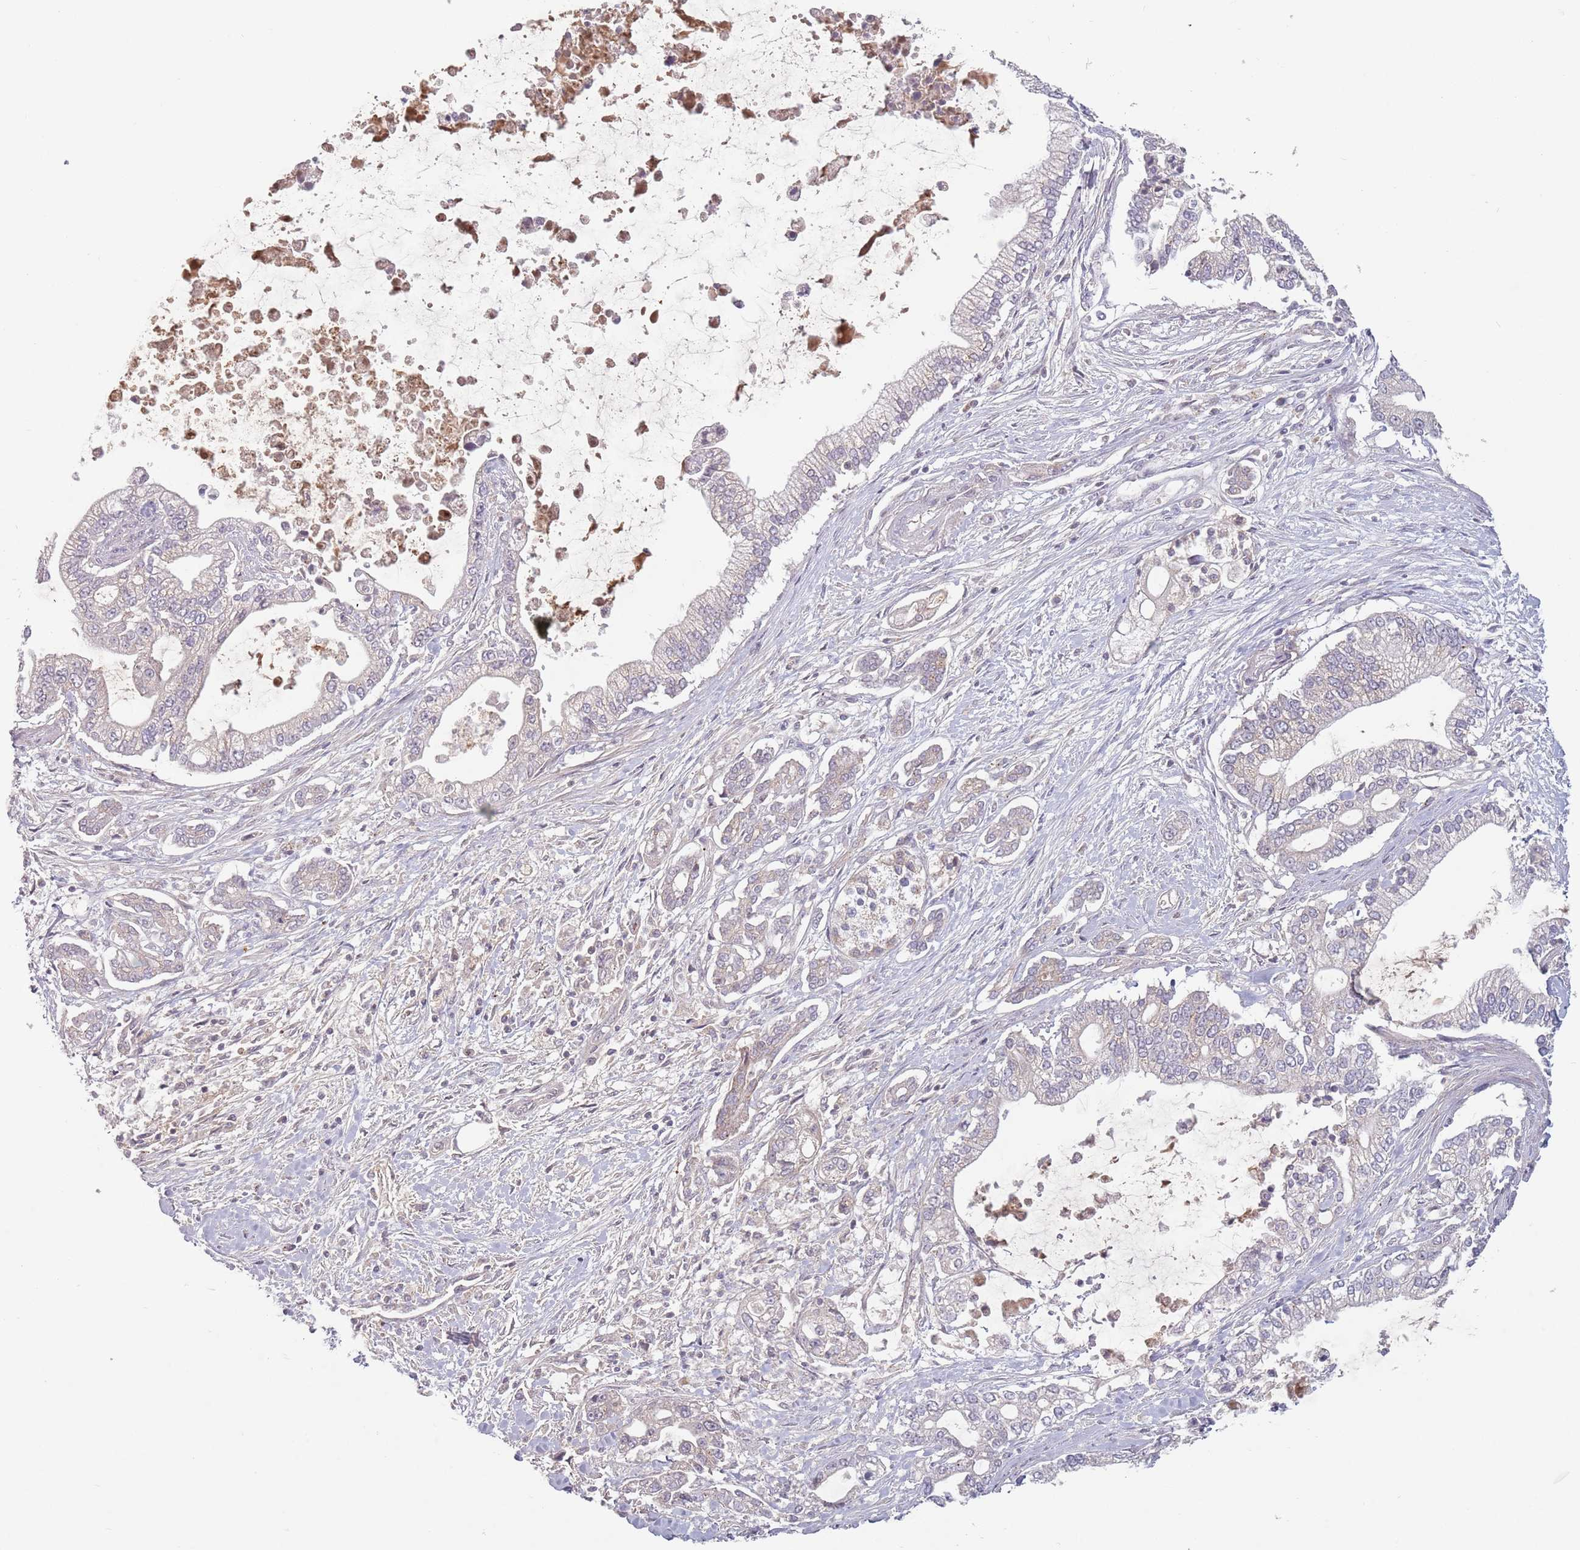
{"staining": {"intensity": "negative", "quantity": "none", "location": "none"}, "tissue": "pancreatic cancer", "cell_type": "Tumor cells", "image_type": "cancer", "snomed": [{"axis": "morphology", "description": "Adenocarcinoma, NOS"}, {"axis": "topography", "description": "Pancreas"}], "caption": "A photomicrograph of human pancreatic cancer is negative for staining in tumor cells.", "gene": "ASB13", "patient": {"sex": "male", "age": 69}}